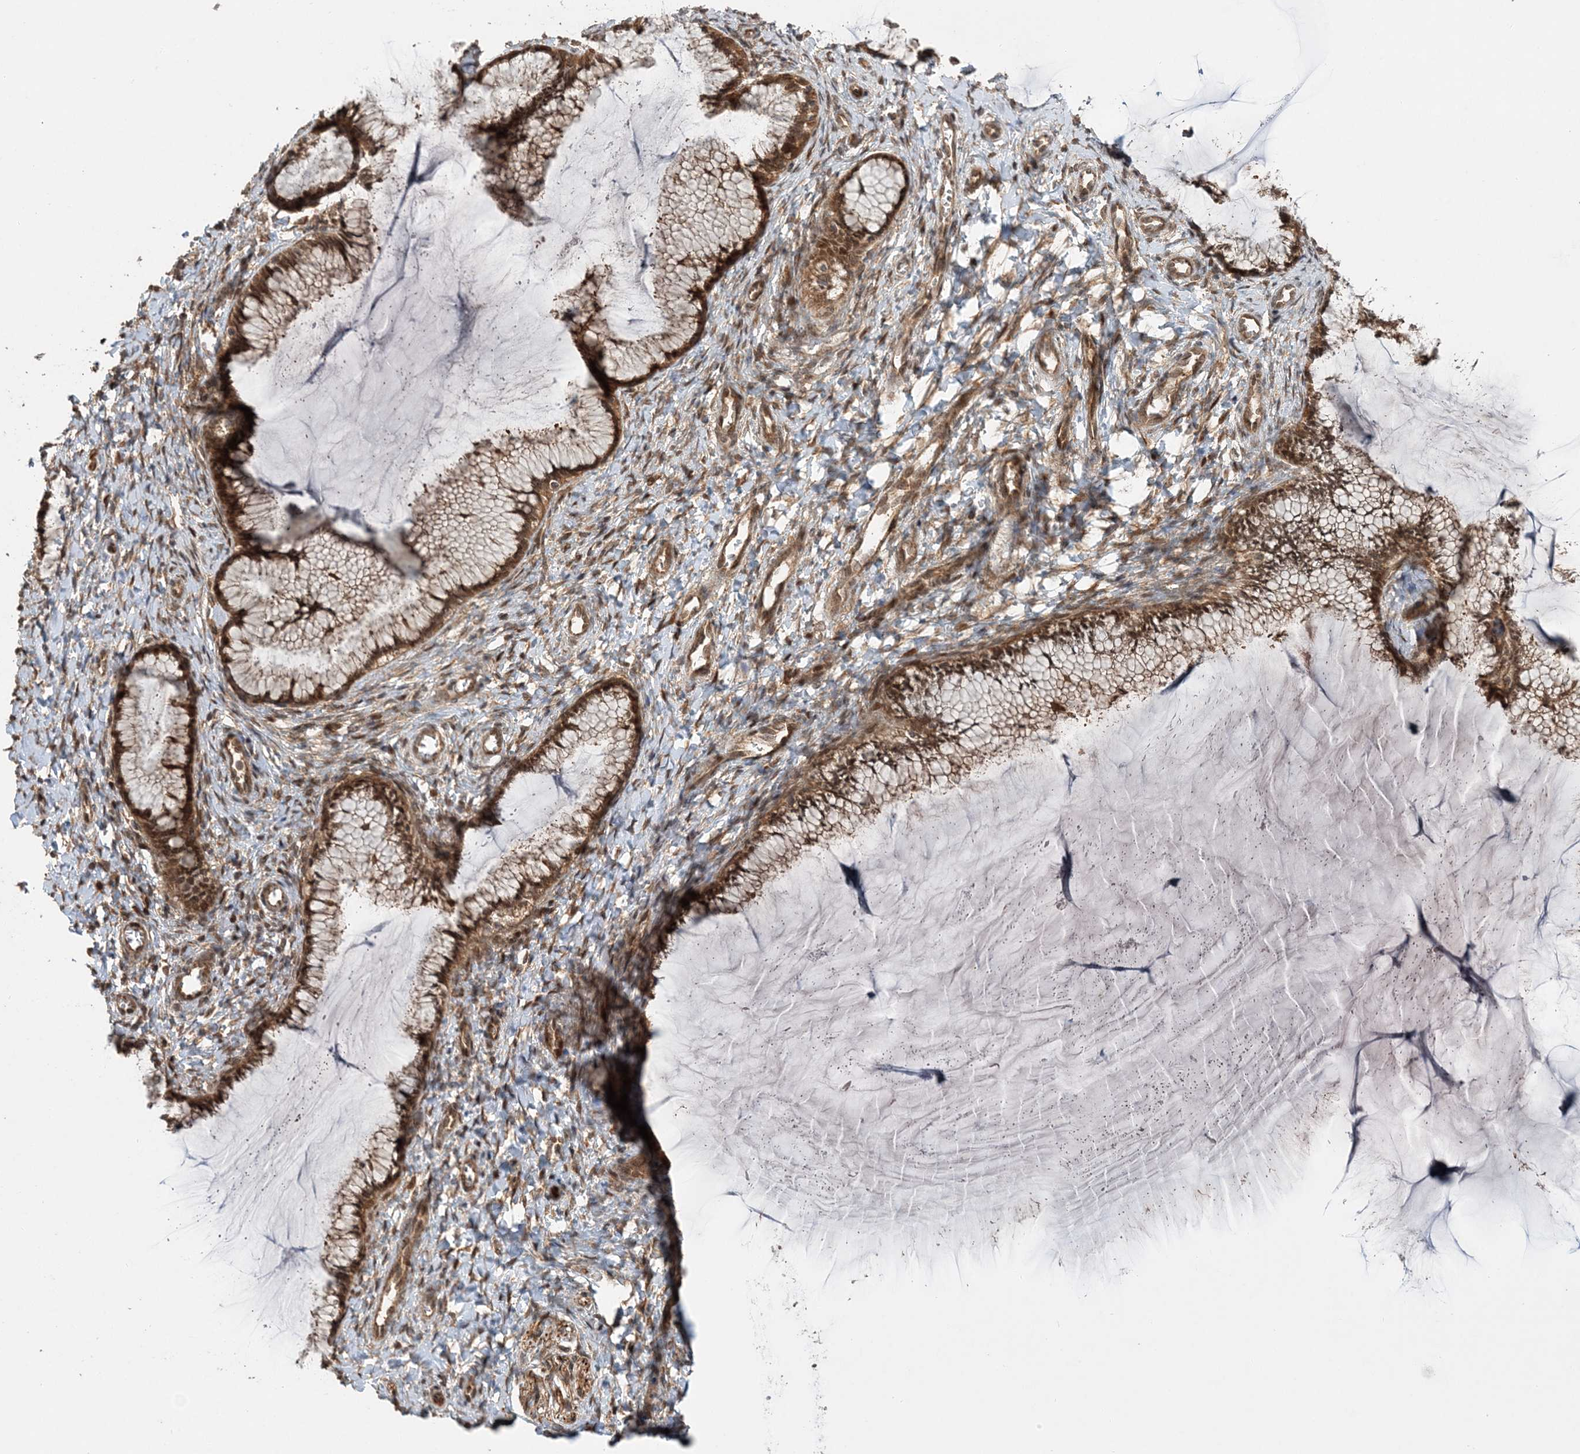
{"staining": {"intensity": "moderate", "quantity": ">75%", "location": "cytoplasmic/membranous,nuclear"}, "tissue": "cervix", "cell_type": "Glandular cells", "image_type": "normal", "snomed": [{"axis": "morphology", "description": "Normal tissue, NOS"}, {"axis": "morphology", "description": "Adenocarcinoma, NOS"}, {"axis": "topography", "description": "Cervix"}], "caption": "Moderate cytoplasmic/membranous,nuclear positivity is identified in about >75% of glandular cells in unremarkable cervix.", "gene": "UBTD2", "patient": {"sex": "female", "age": 29}}